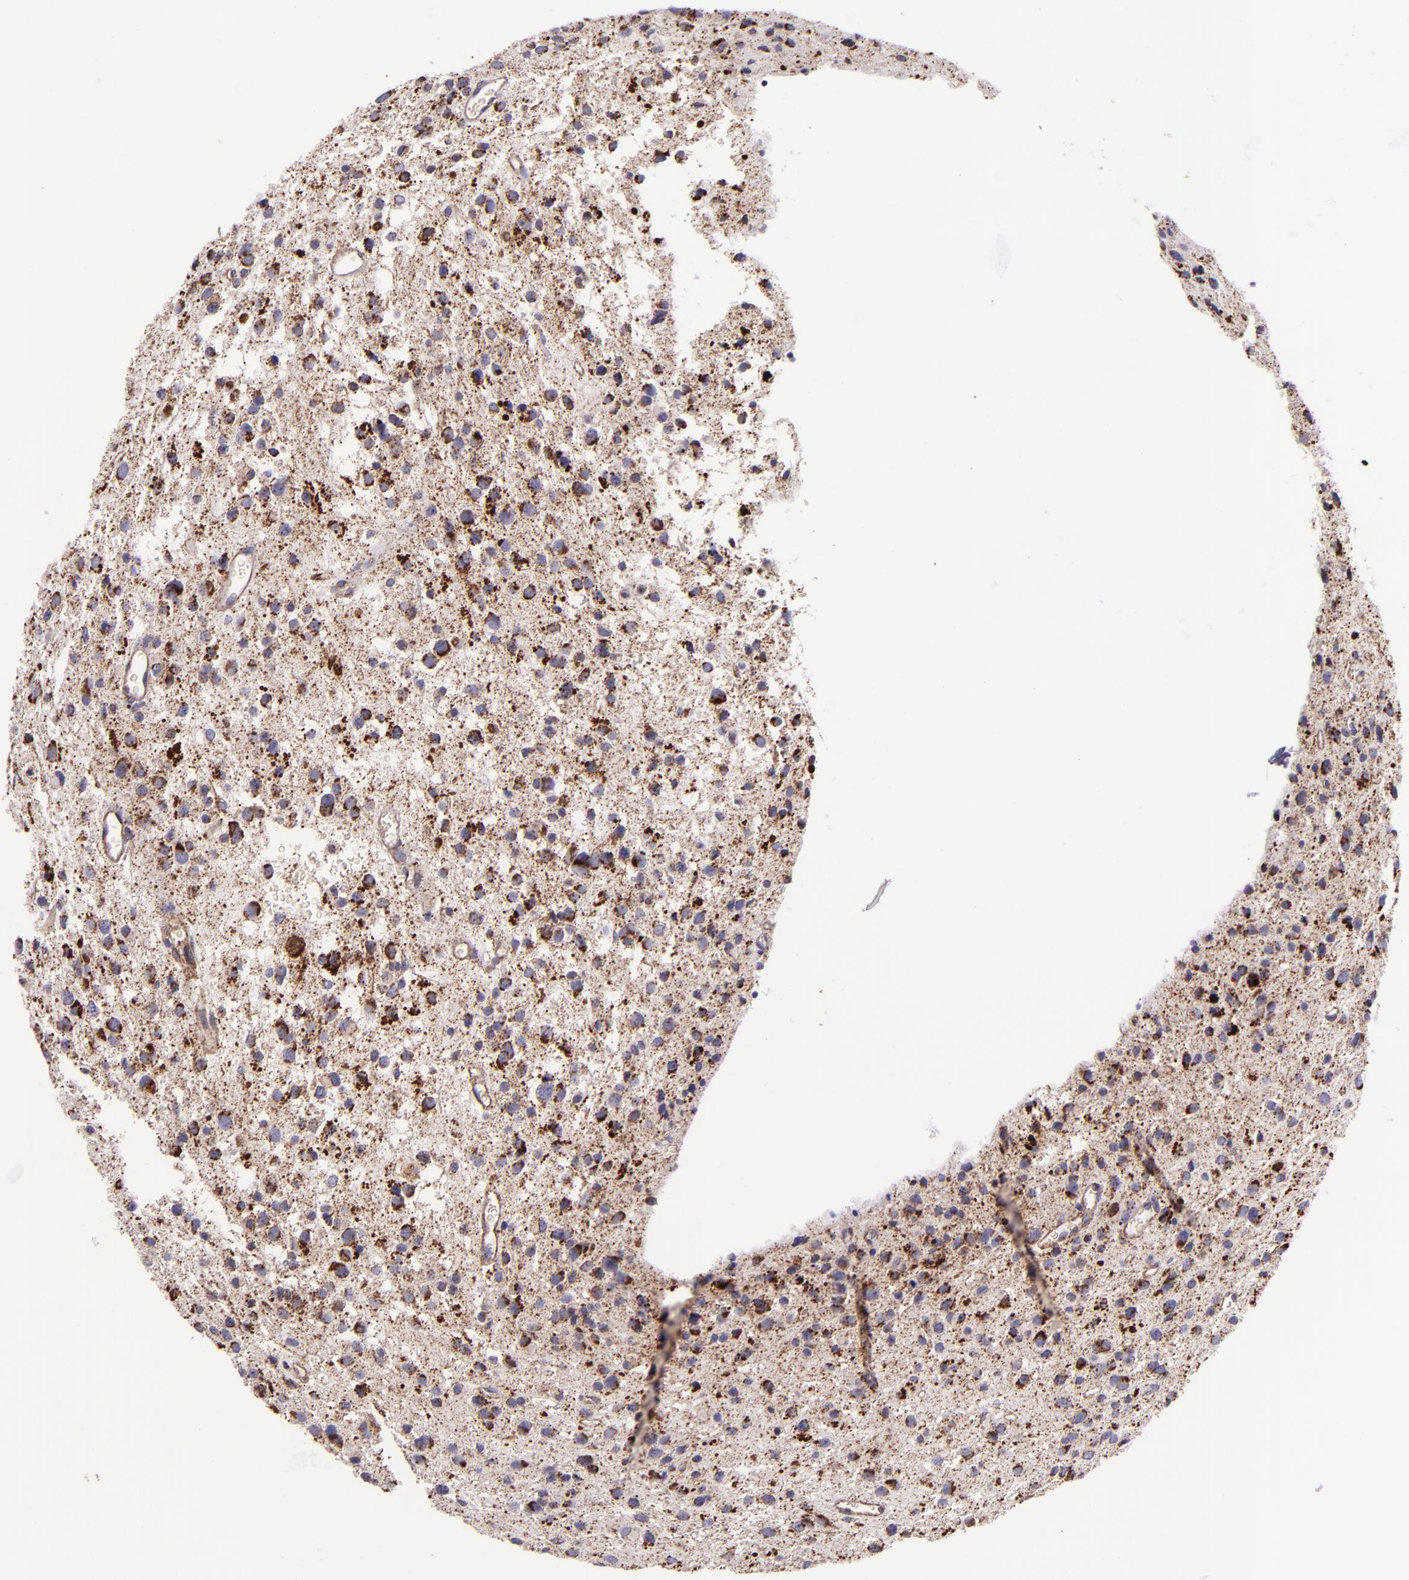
{"staining": {"intensity": "moderate", "quantity": "25%-75%", "location": "cytoplasmic/membranous"}, "tissue": "glioma", "cell_type": "Tumor cells", "image_type": "cancer", "snomed": [{"axis": "morphology", "description": "Glioma, malignant, Low grade"}, {"axis": "topography", "description": "Brain"}], "caption": "Tumor cells display medium levels of moderate cytoplasmic/membranous staining in approximately 25%-75% of cells in glioma. (IHC, brightfield microscopy, high magnification).", "gene": "IDH3G", "patient": {"sex": "female", "age": 36}}